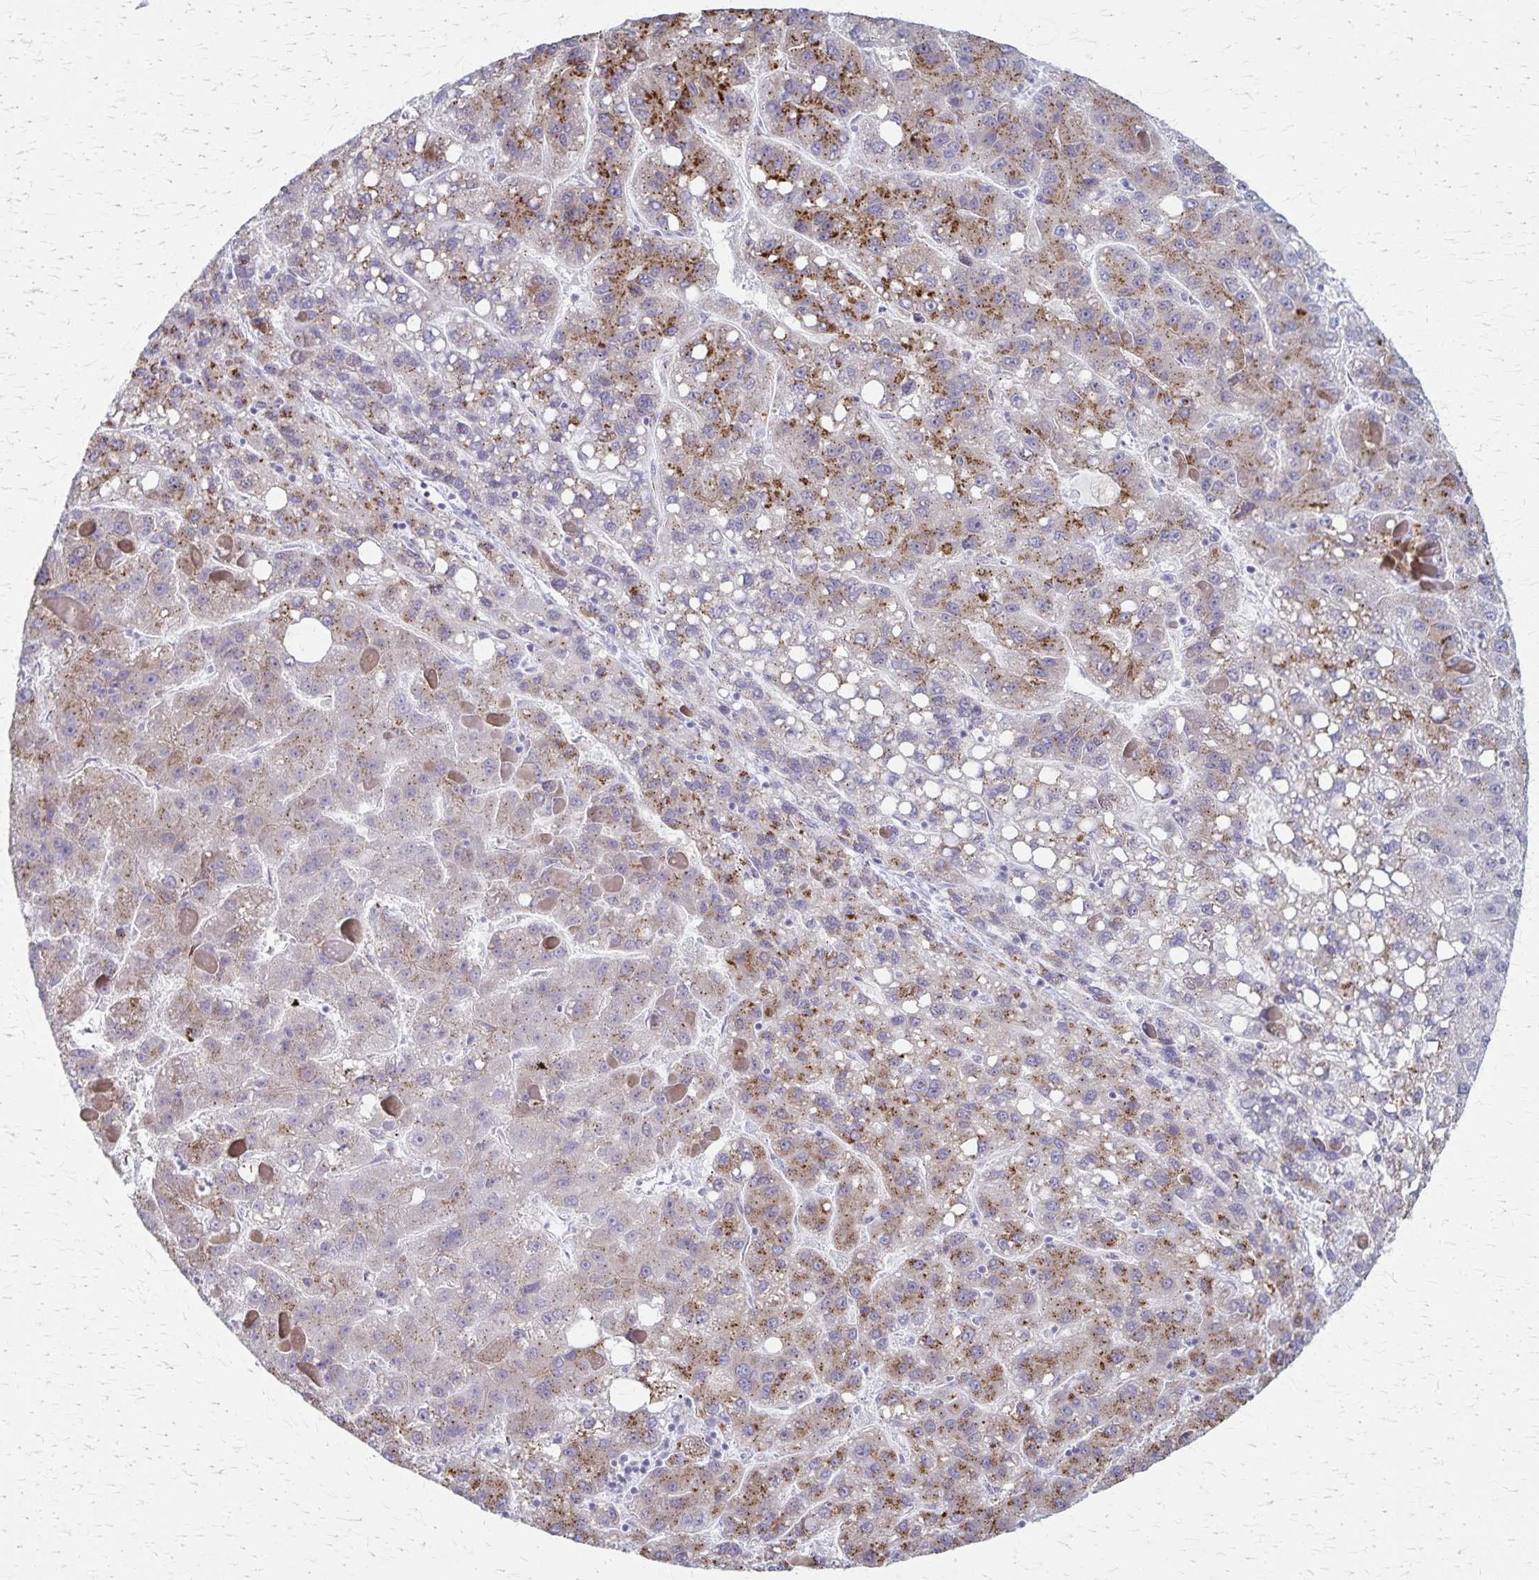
{"staining": {"intensity": "moderate", "quantity": "25%-75%", "location": "cytoplasmic/membranous"}, "tissue": "liver cancer", "cell_type": "Tumor cells", "image_type": "cancer", "snomed": [{"axis": "morphology", "description": "Carcinoma, Hepatocellular, NOS"}, {"axis": "topography", "description": "Liver"}], "caption": "Immunohistochemical staining of human liver hepatocellular carcinoma demonstrates medium levels of moderate cytoplasmic/membranous staining in about 25%-75% of tumor cells.", "gene": "MCFD2", "patient": {"sex": "female", "age": 82}}